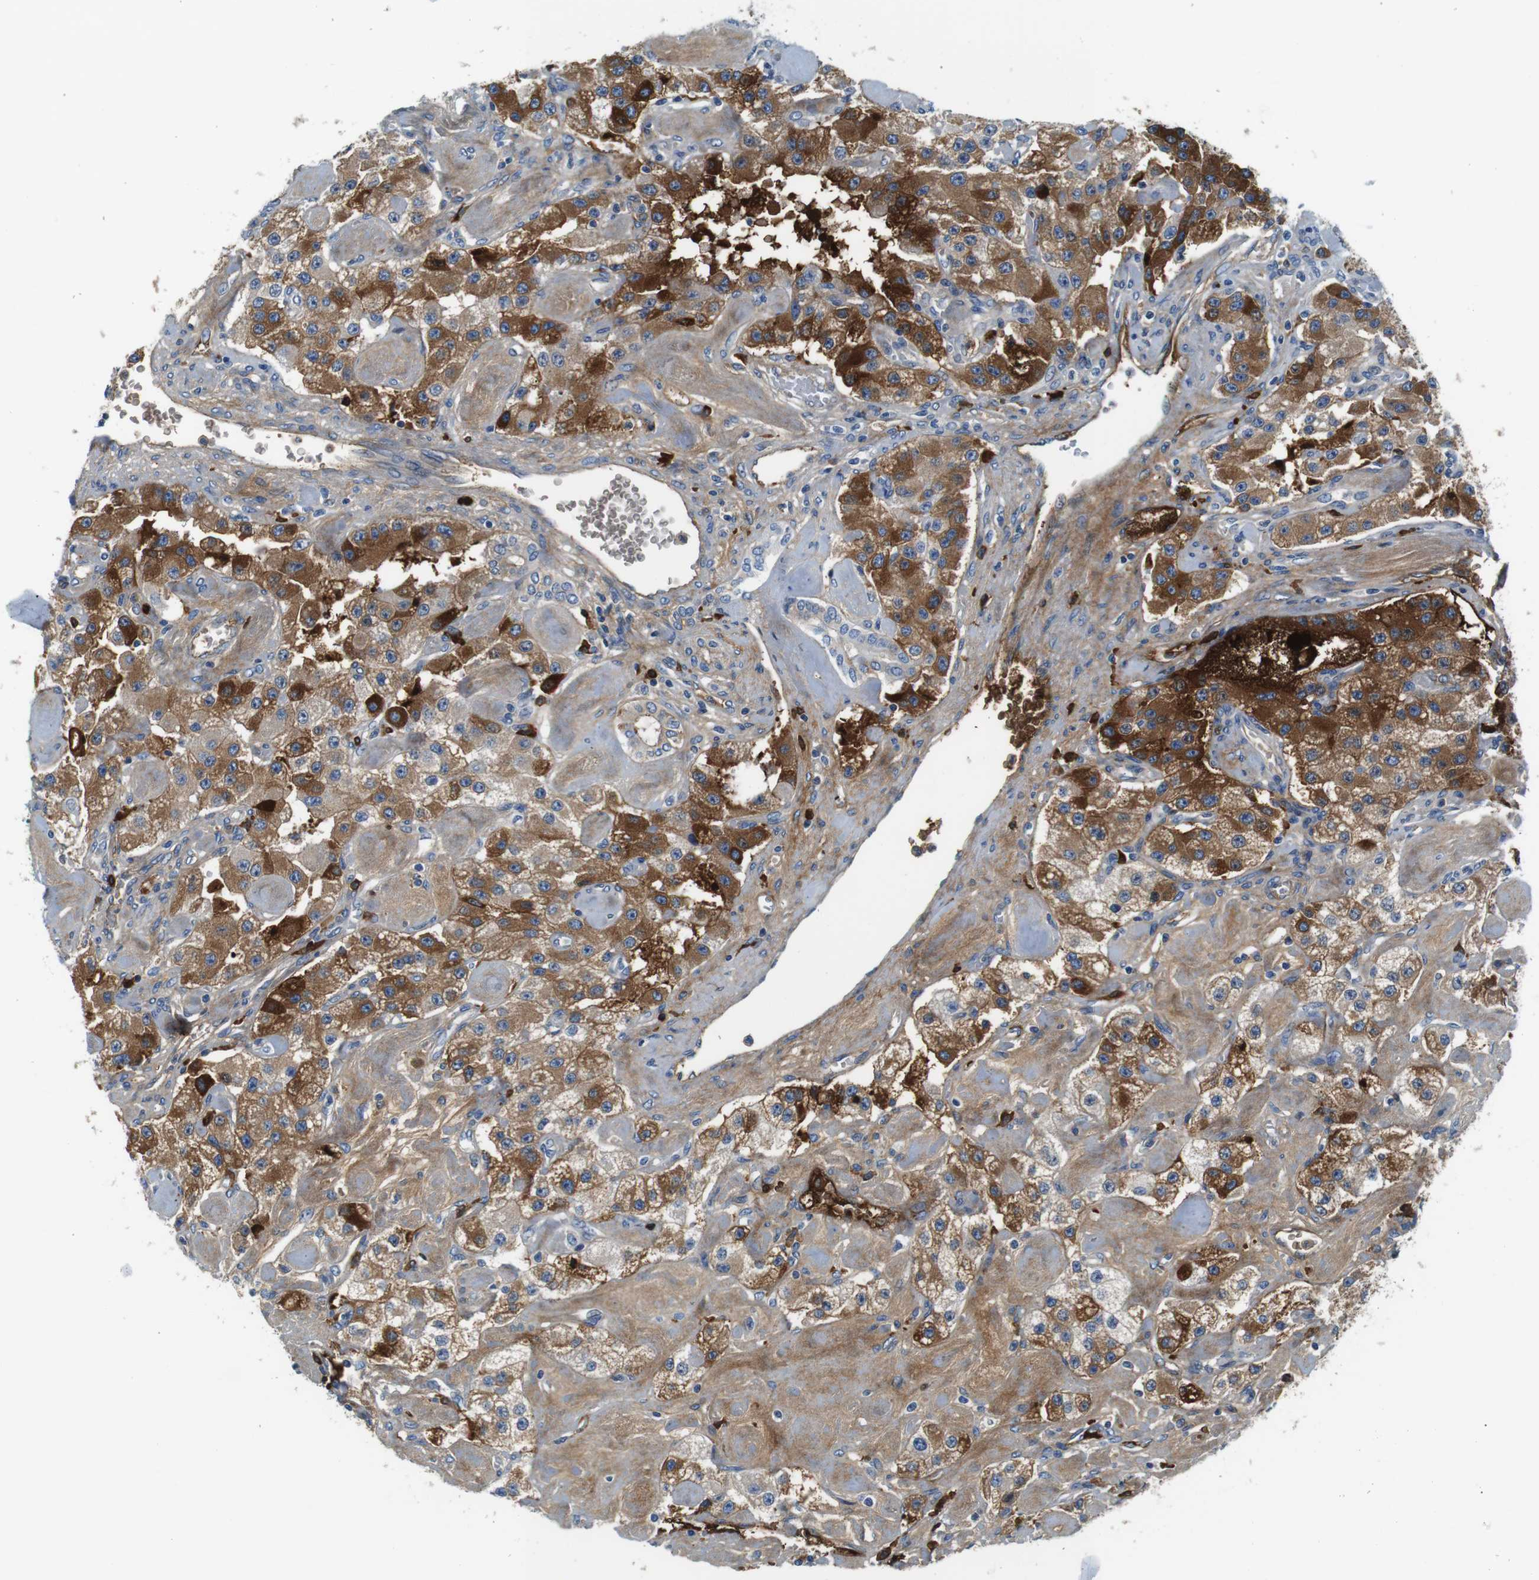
{"staining": {"intensity": "strong", "quantity": ">75%", "location": "cytoplasmic/membranous"}, "tissue": "carcinoid", "cell_type": "Tumor cells", "image_type": "cancer", "snomed": [{"axis": "morphology", "description": "Carcinoid, malignant, NOS"}, {"axis": "topography", "description": "Pancreas"}], "caption": "This is an image of IHC staining of malignant carcinoid, which shows strong expression in the cytoplasmic/membranous of tumor cells.", "gene": "IGHD", "patient": {"sex": "male", "age": 41}}